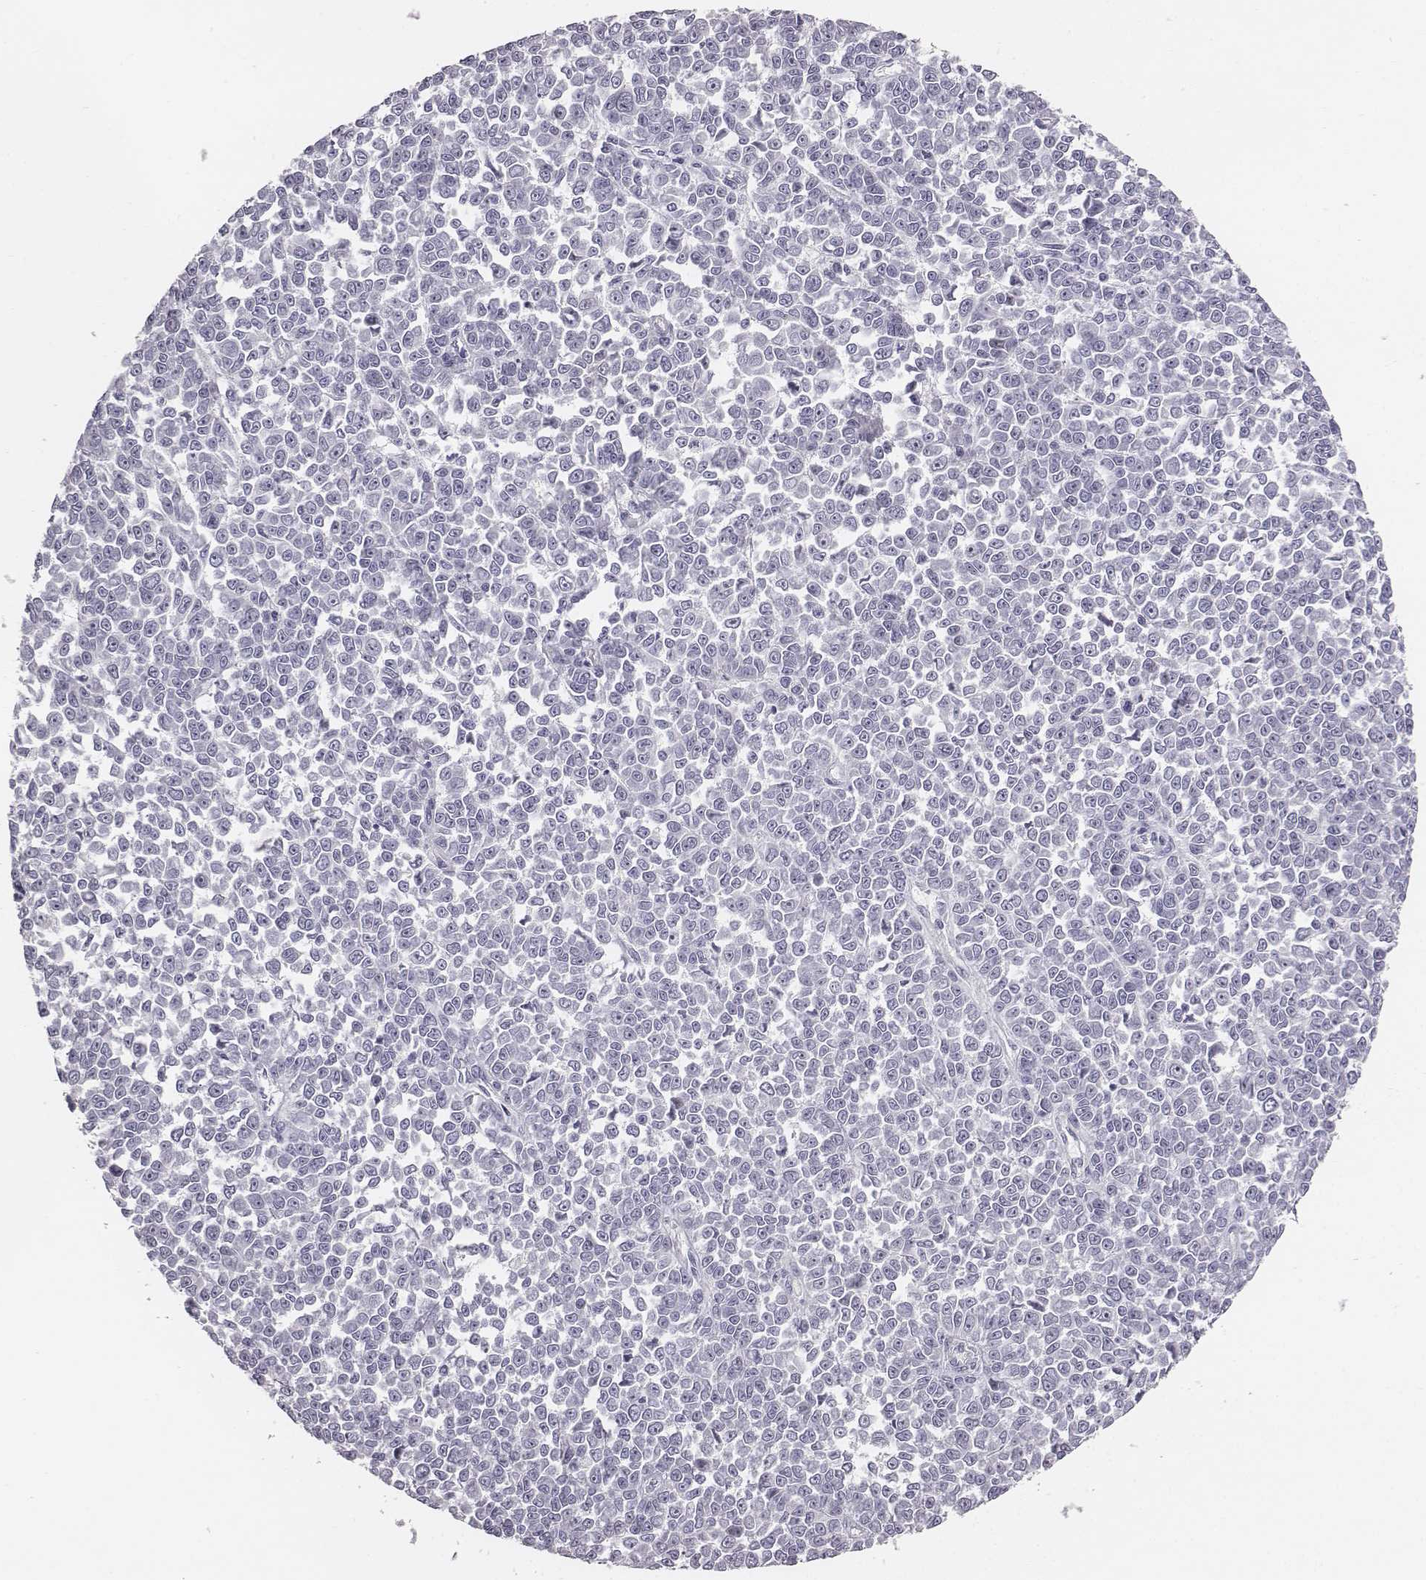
{"staining": {"intensity": "negative", "quantity": "none", "location": "none"}, "tissue": "melanoma", "cell_type": "Tumor cells", "image_type": "cancer", "snomed": [{"axis": "morphology", "description": "Malignant melanoma, NOS"}, {"axis": "topography", "description": "Skin"}], "caption": "Tumor cells are negative for protein expression in human malignant melanoma.", "gene": "CACNG4", "patient": {"sex": "female", "age": 95}}